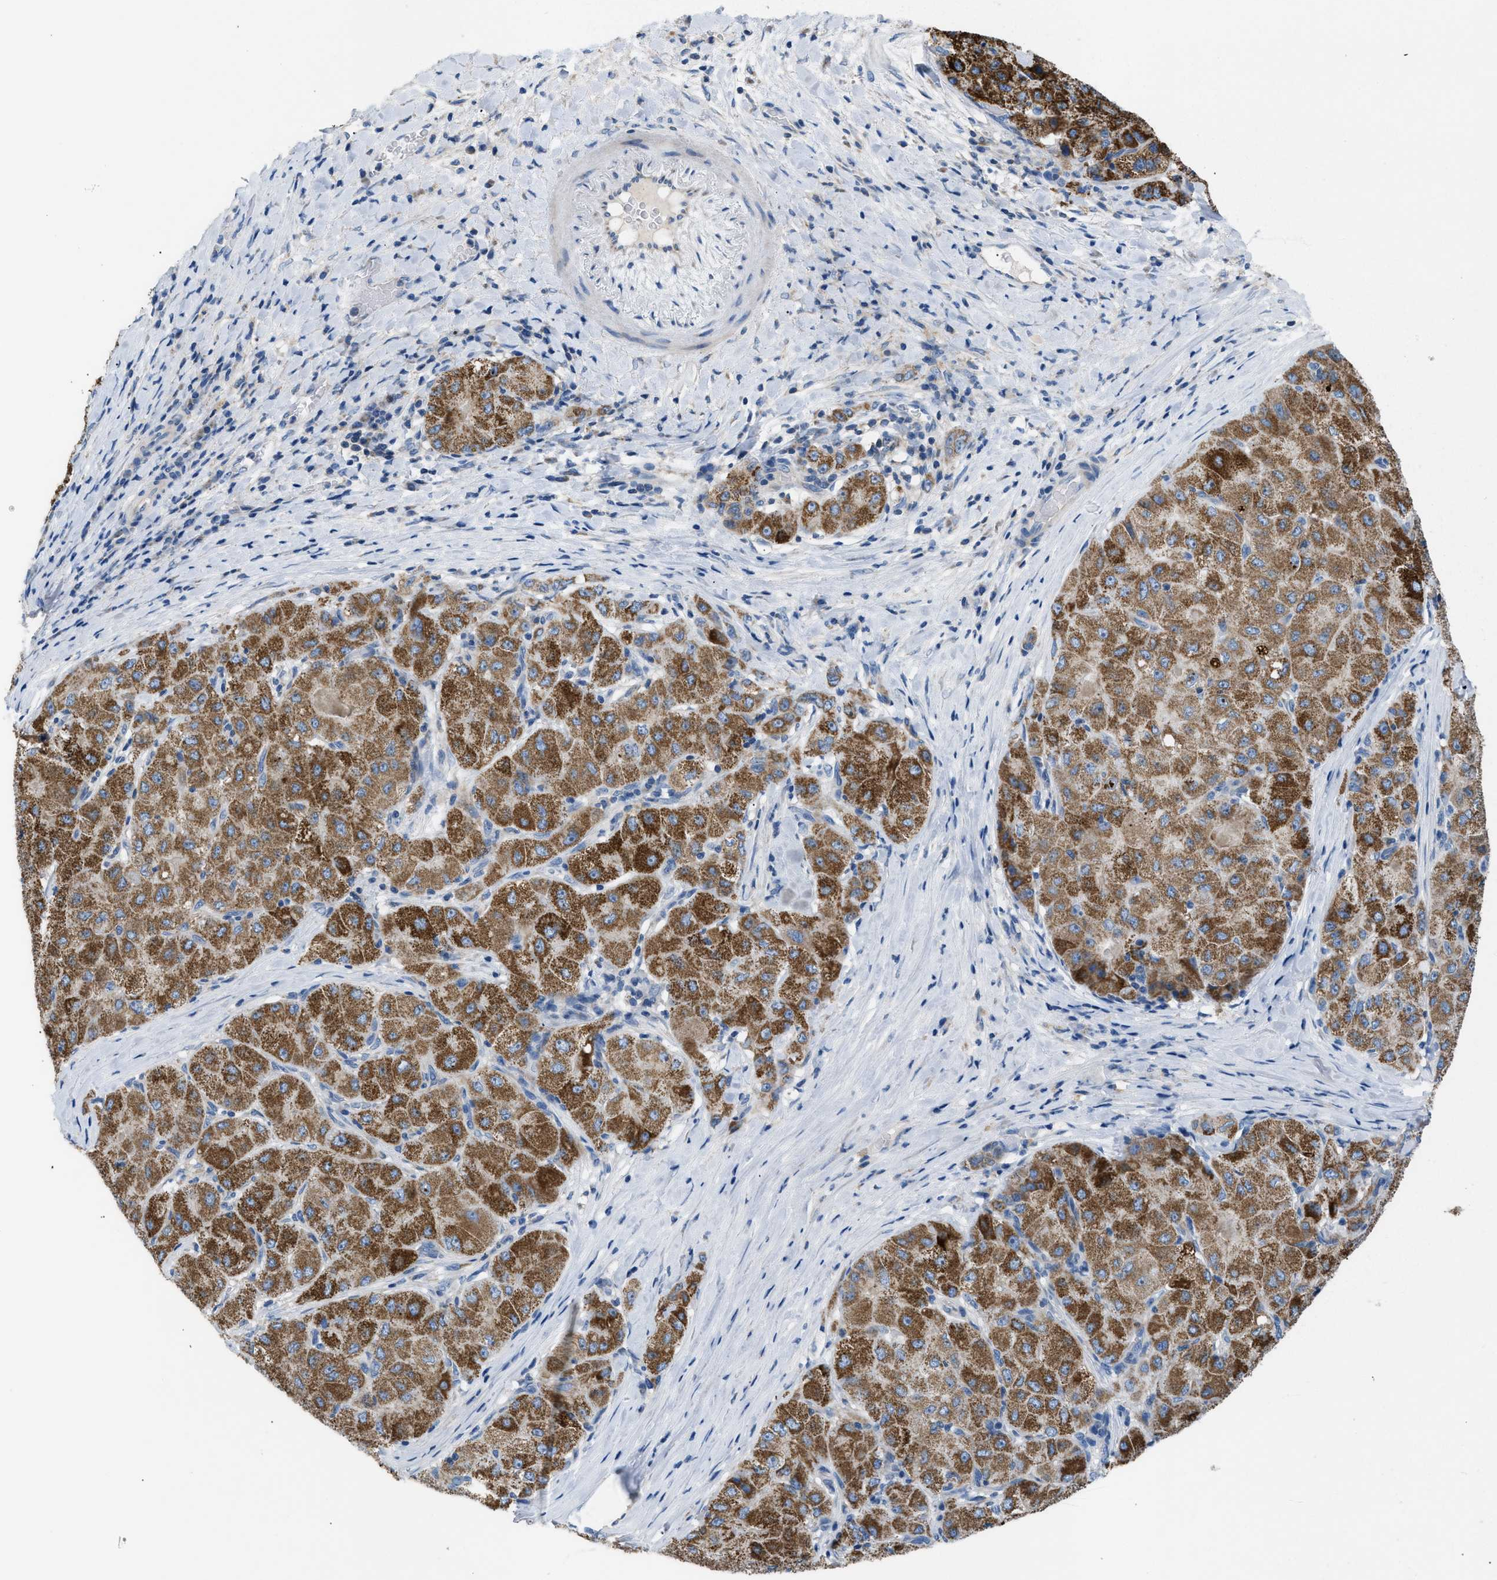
{"staining": {"intensity": "strong", "quantity": ">75%", "location": "cytoplasmic/membranous"}, "tissue": "liver cancer", "cell_type": "Tumor cells", "image_type": "cancer", "snomed": [{"axis": "morphology", "description": "Carcinoma, Hepatocellular, NOS"}, {"axis": "topography", "description": "Liver"}], "caption": "Liver hepatocellular carcinoma stained for a protein displays strong cytoplasmic/membranous positivity in tumor cells. (DAB = brown stain, brightfield microscopy at high magnification).", "gene": "ILDR1", "patient": {"sex": "male", "age": 80}}